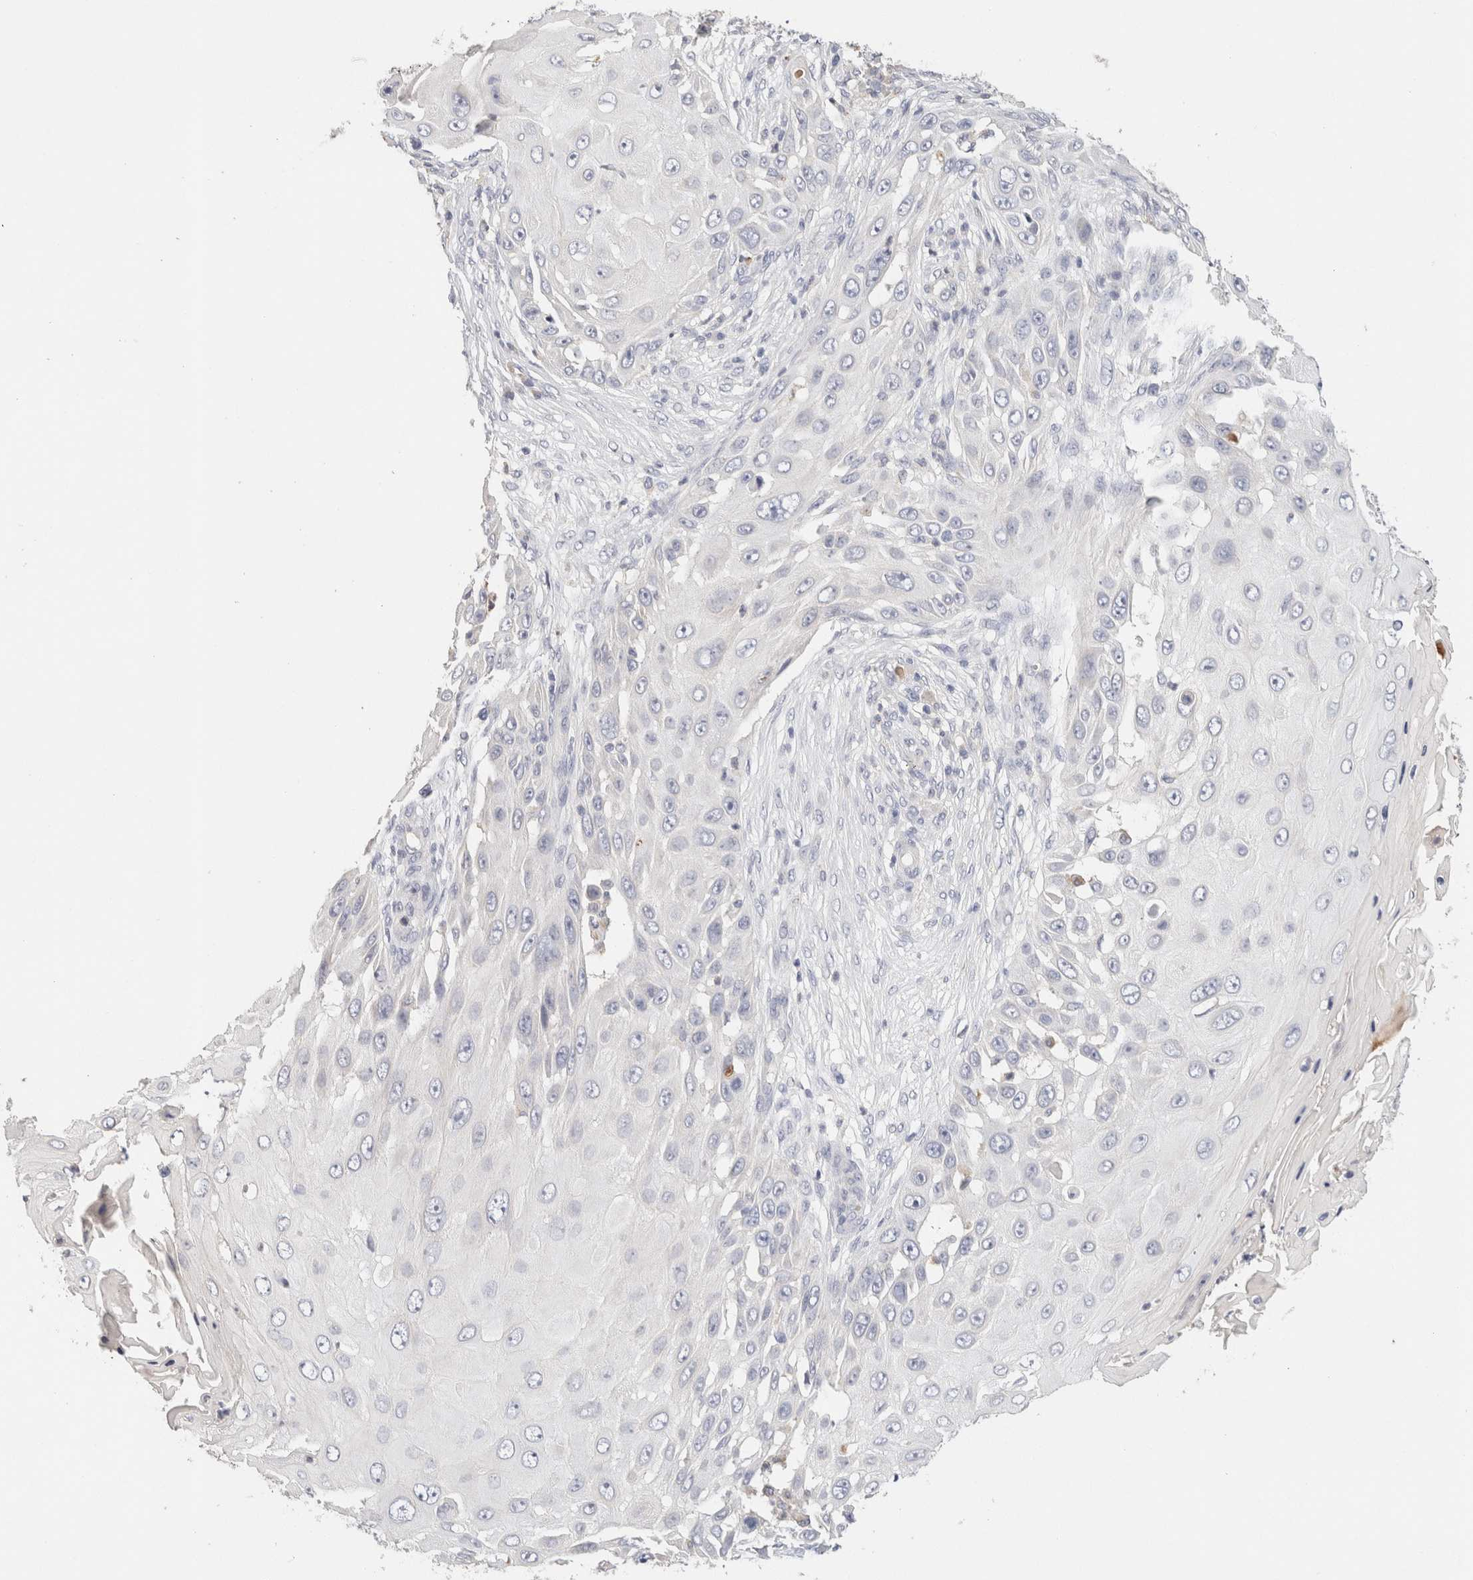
{"staining": {"intensity": "negative", "quantity": "none", "location": "none"}, "tissue": "skin cancer", "cell_type": "Tumor cells", "image_type": "cancer", "snomed": [{"axis": "morphology", "description": "Squamous cell carcinoma, NOS"}, {"axis": "topography", "description": "Skin"}], "caption": "DAB immunohistochemical staining of skin cancer (squamous cell carcinoma) exhibits no significant positivity in tumor cells.", "gene": "SCGB2A2", "patient": {"sex": "female", "age": 44}}